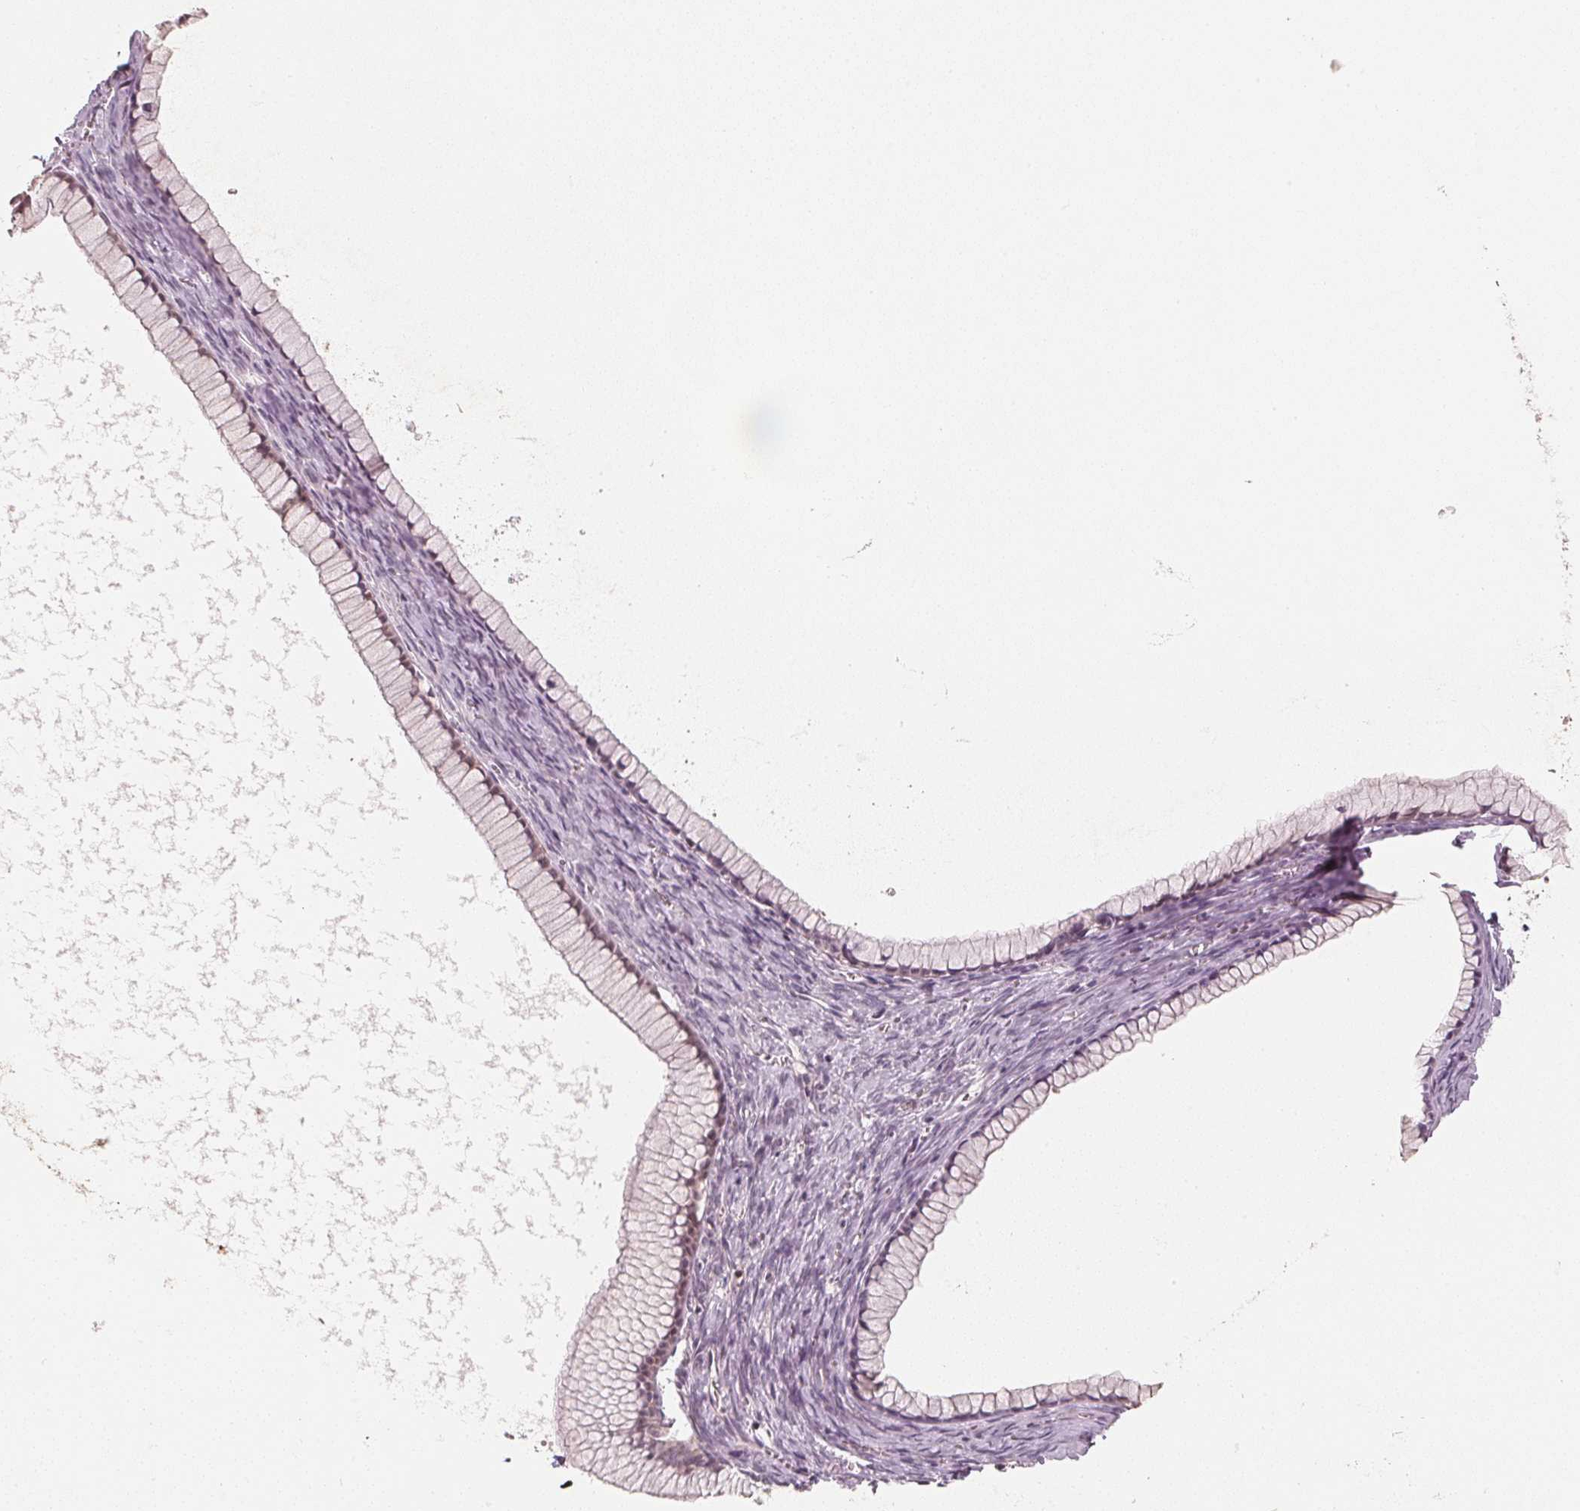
{"staining": {"intensity": "weak", "quantity": "<25%", "location": "cytoplasmic/membranous"}, "tissue": "ovarian cancer", "cell_type": "Tumor cells", "image_type": "cancer", "snomed": [{"axis": "morphology", "description": "Cystadenocarcinoma, mucinous, NOS"}, {"axis": "topography", "description": "Ovary"}], "caption": "Immunohistochemistry of ovarian cancer (mucinous cystadenocarcinoma) reveals no expression in tumor cells.", "gene": "C2orf73", "patient": {"sex": "female", "age": 41}}